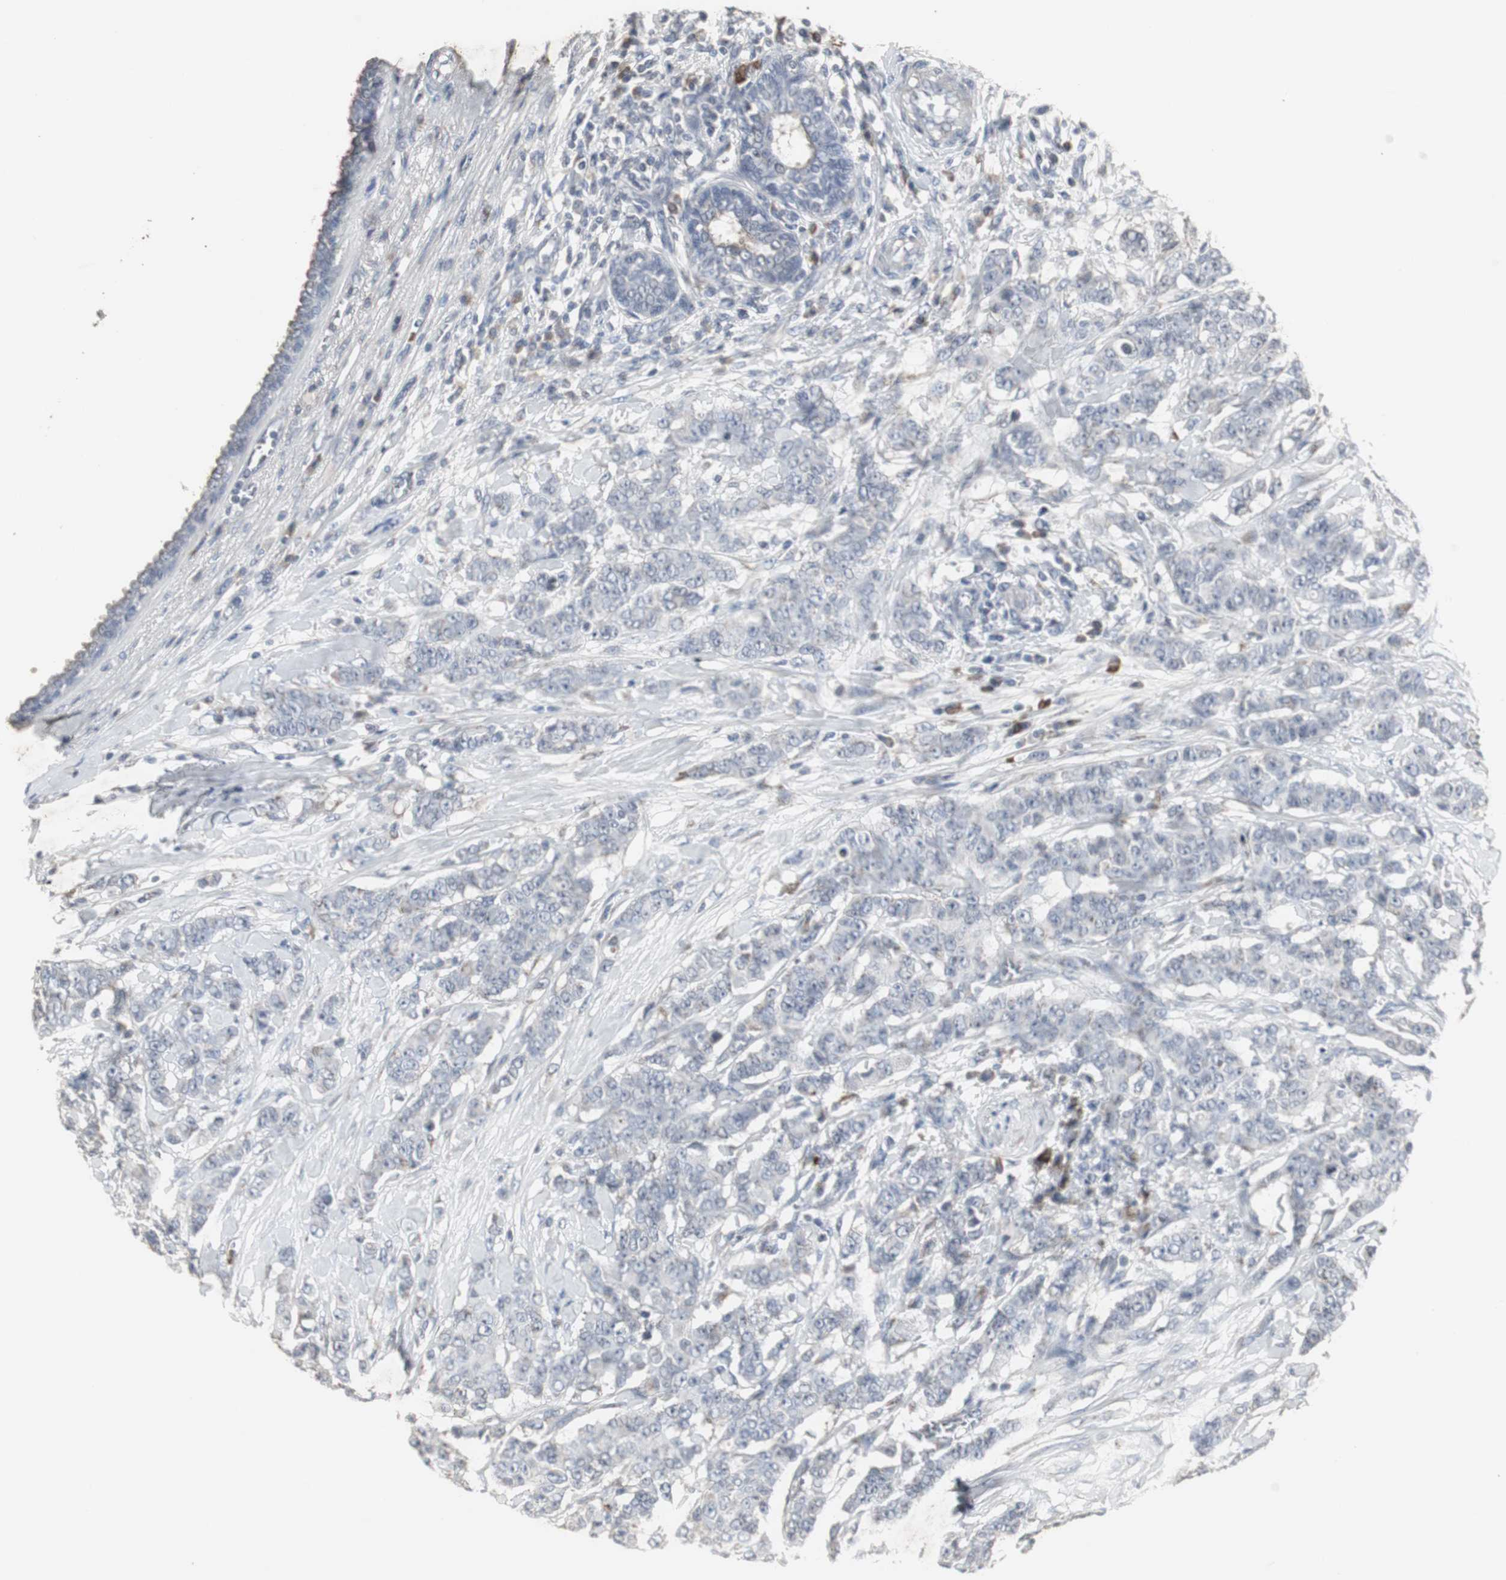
{"staining": {"intensity": "weak", "quantity": "<25%", "location": "cytoplasmic/membranous"}, "tissue": "breast cancer", "cell_type": "Tumor cells", "image_type": "cancer", "snomed": [{"axis": "morphology", "description": "Duct carcinoma"}, {"axis": "topography", "description": "Breast"}], "caption": "Invasive ductal carcinoma (breast) stained for a protein using immunohistochemistry shows no expression tumor cells.", "gene": "ACAA1", "patient": {"sex": "female", "age": 40}}